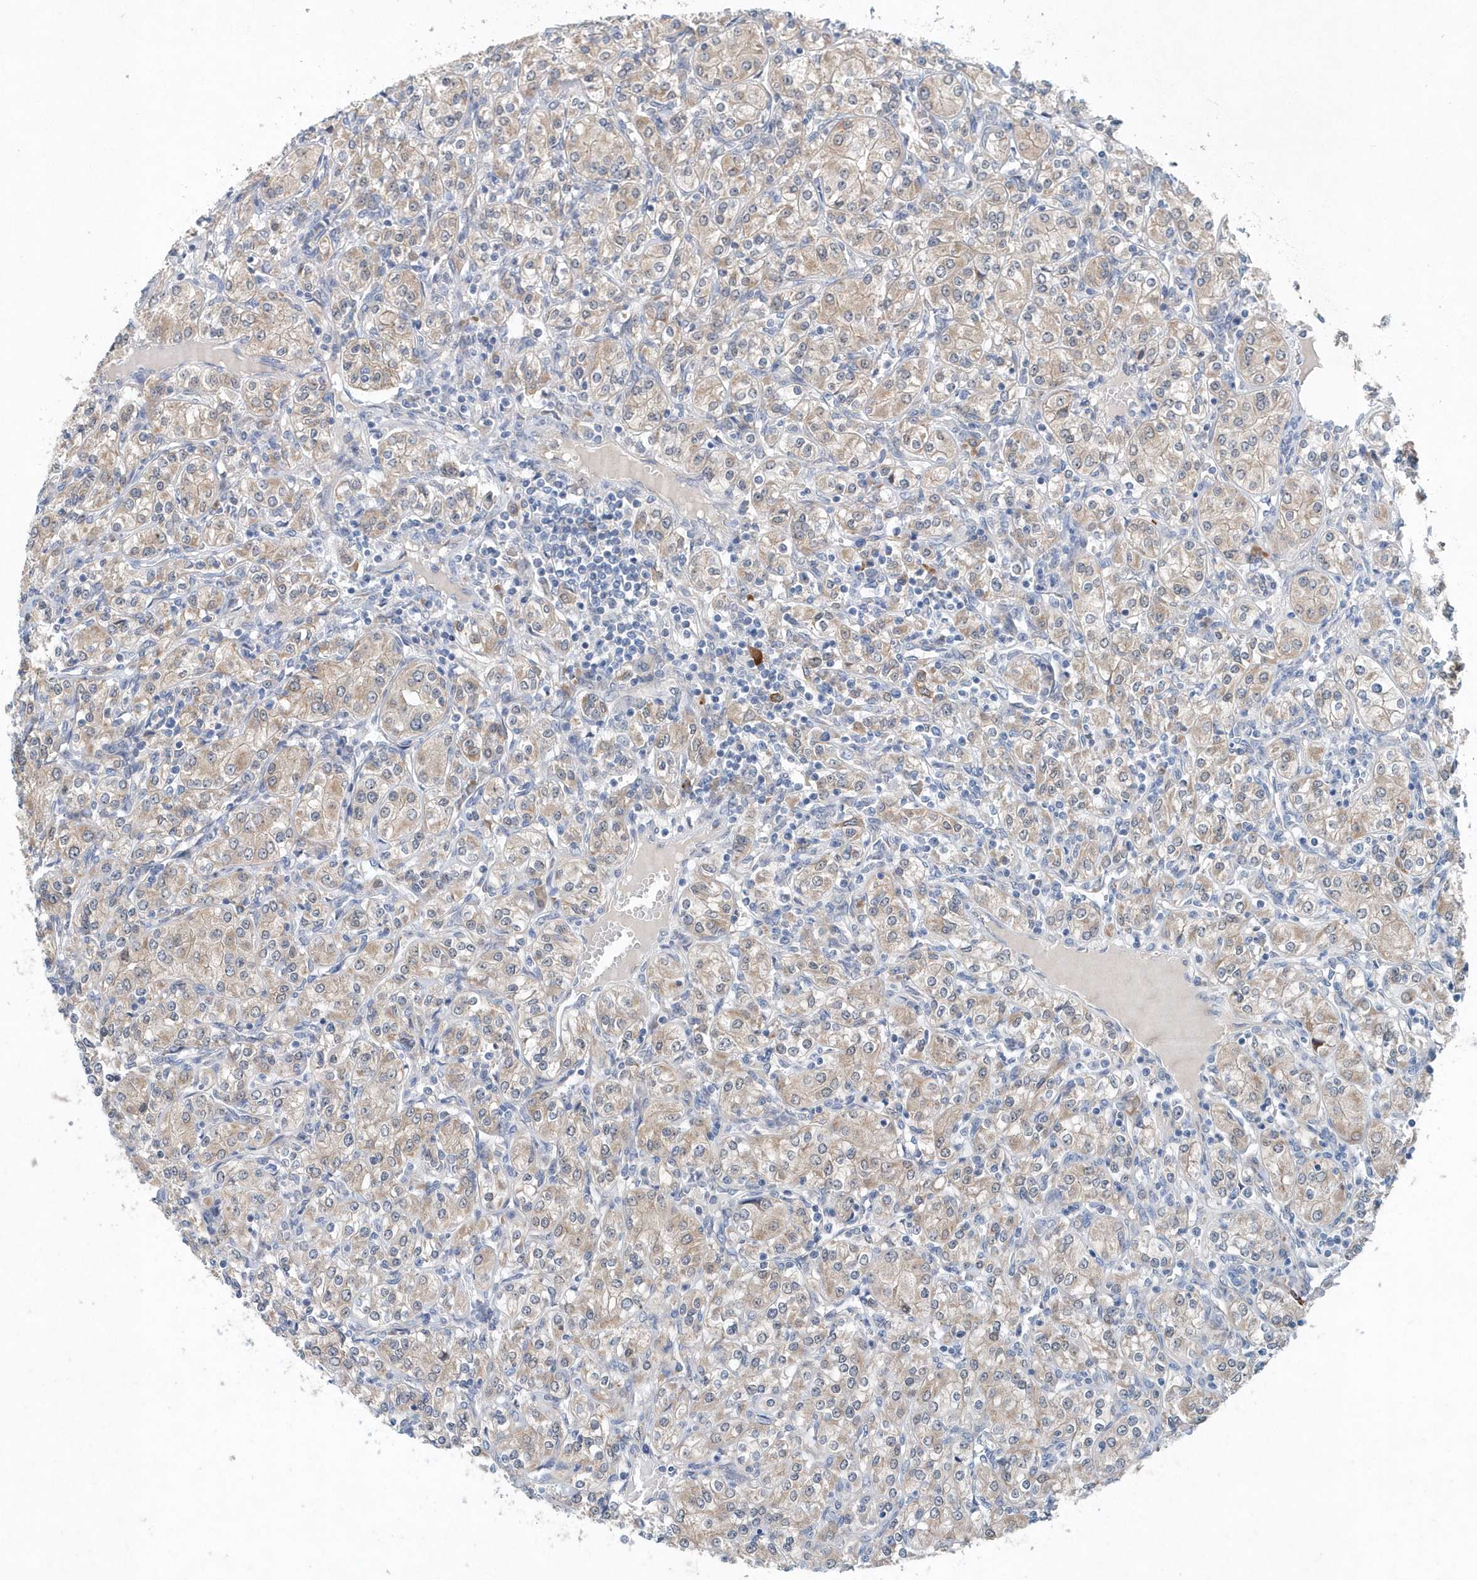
{"staining": {"intensity": "weak", "quantity": "25%-75%", "location": "cytoplasmic/membranous"}, "tissue": "renal cancer", "cell_type": "Tumor cells", "image_type": "cancer", "snomed": [{"axis": "morphology", "description": "Adenocarcinoma, NOS"}, {"axis": "topography", "description": "Kidney"}], "caption": "This is a histology image of immunohistochemistry staining of adenocarcinoma (renal), which shows weak positivity in the cytoplasmic/membranous of tumor cells.", "gene": "PFN2", "patient": {"sex": "male", "age": 77}}